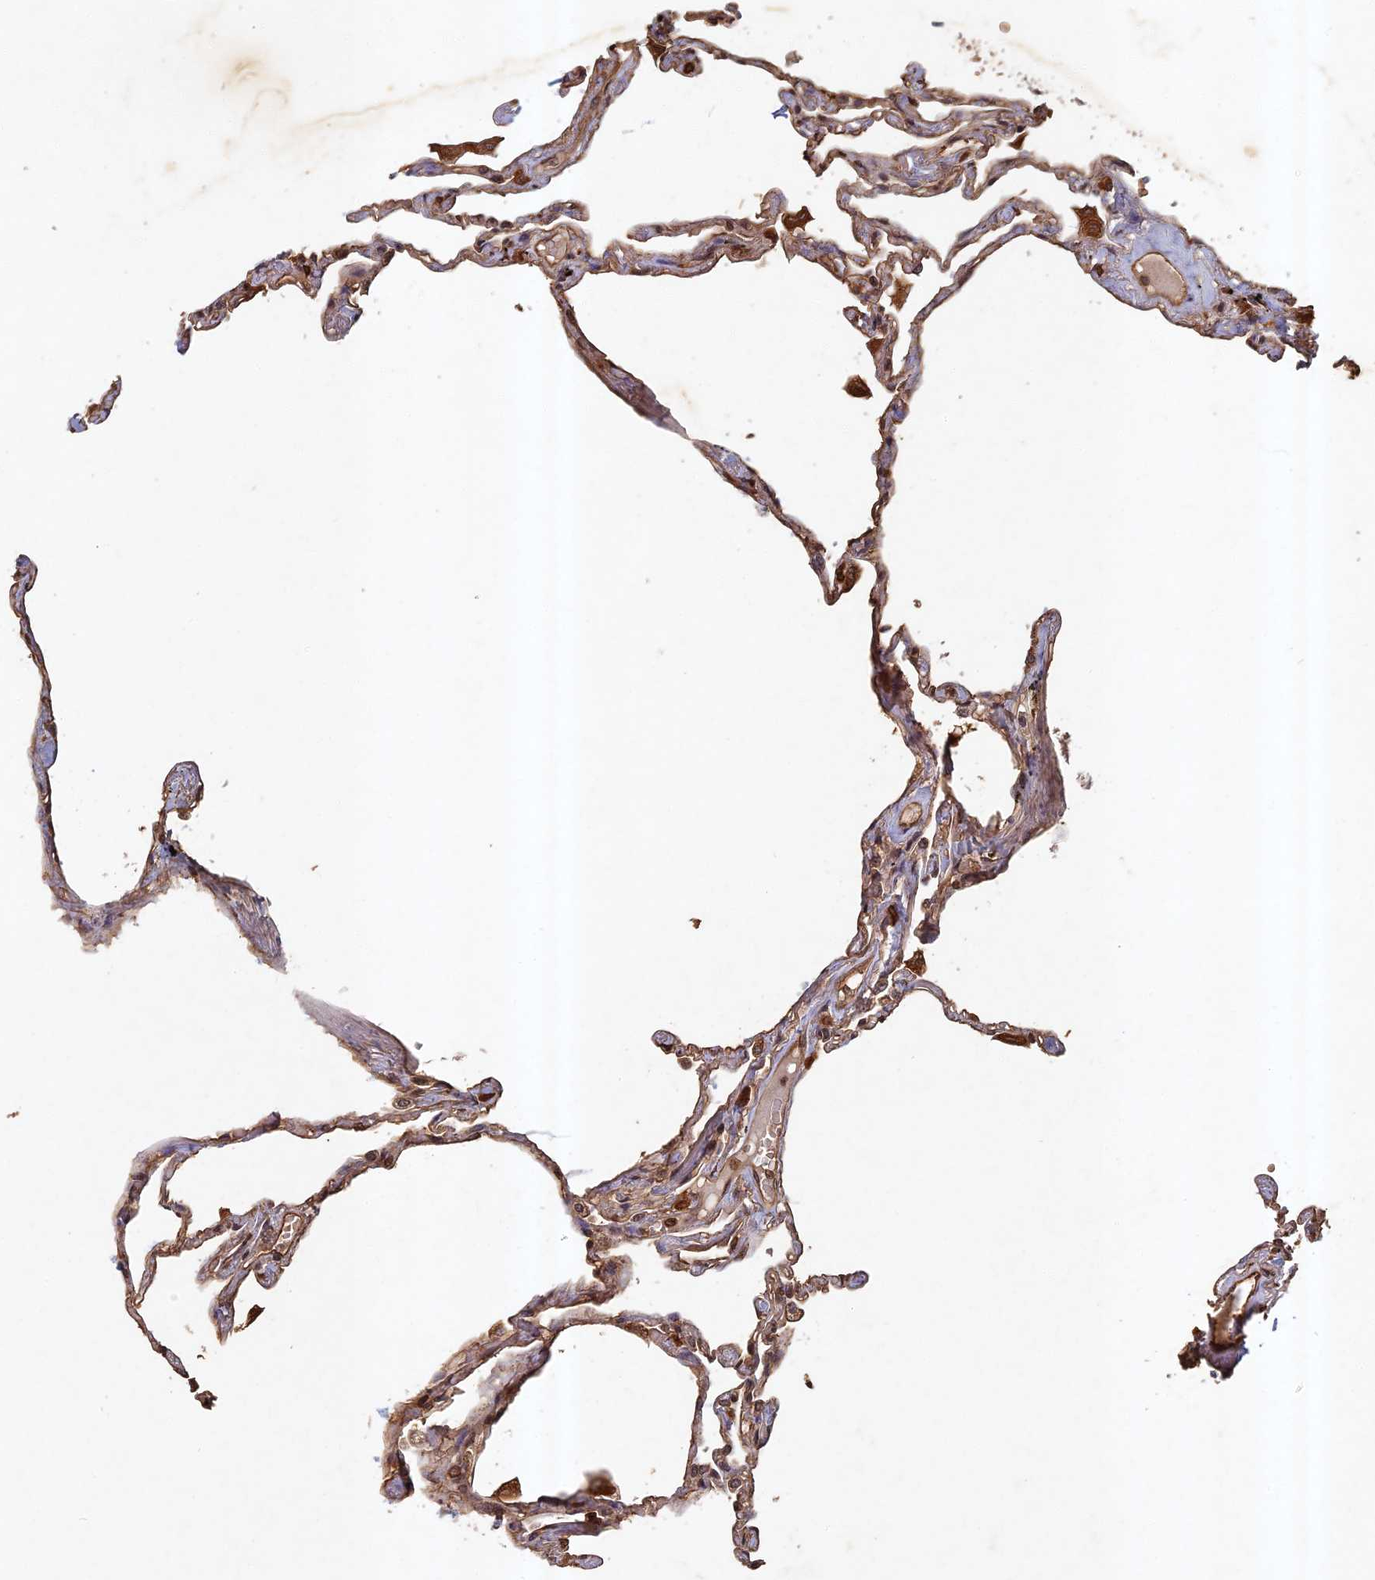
{"staining": {"intensity": "moderate", "quantity": "25%-75%", "location": "nuclear"}, "tissue": "lung", "cell_type": "Alveolar cells", "image_type": "normal", "snomed": [{"axis": "morphology", "description": "Normal tissue, NOS"}, {"axis": "topography", "description": "Lung"}], "caption": "The image exhibits a brown stain indicating the presence of a protein in the nuclear of alveolar cells in lung.", "gene": "ABCB10", "patient": {"sex": "female", "age": 67}}